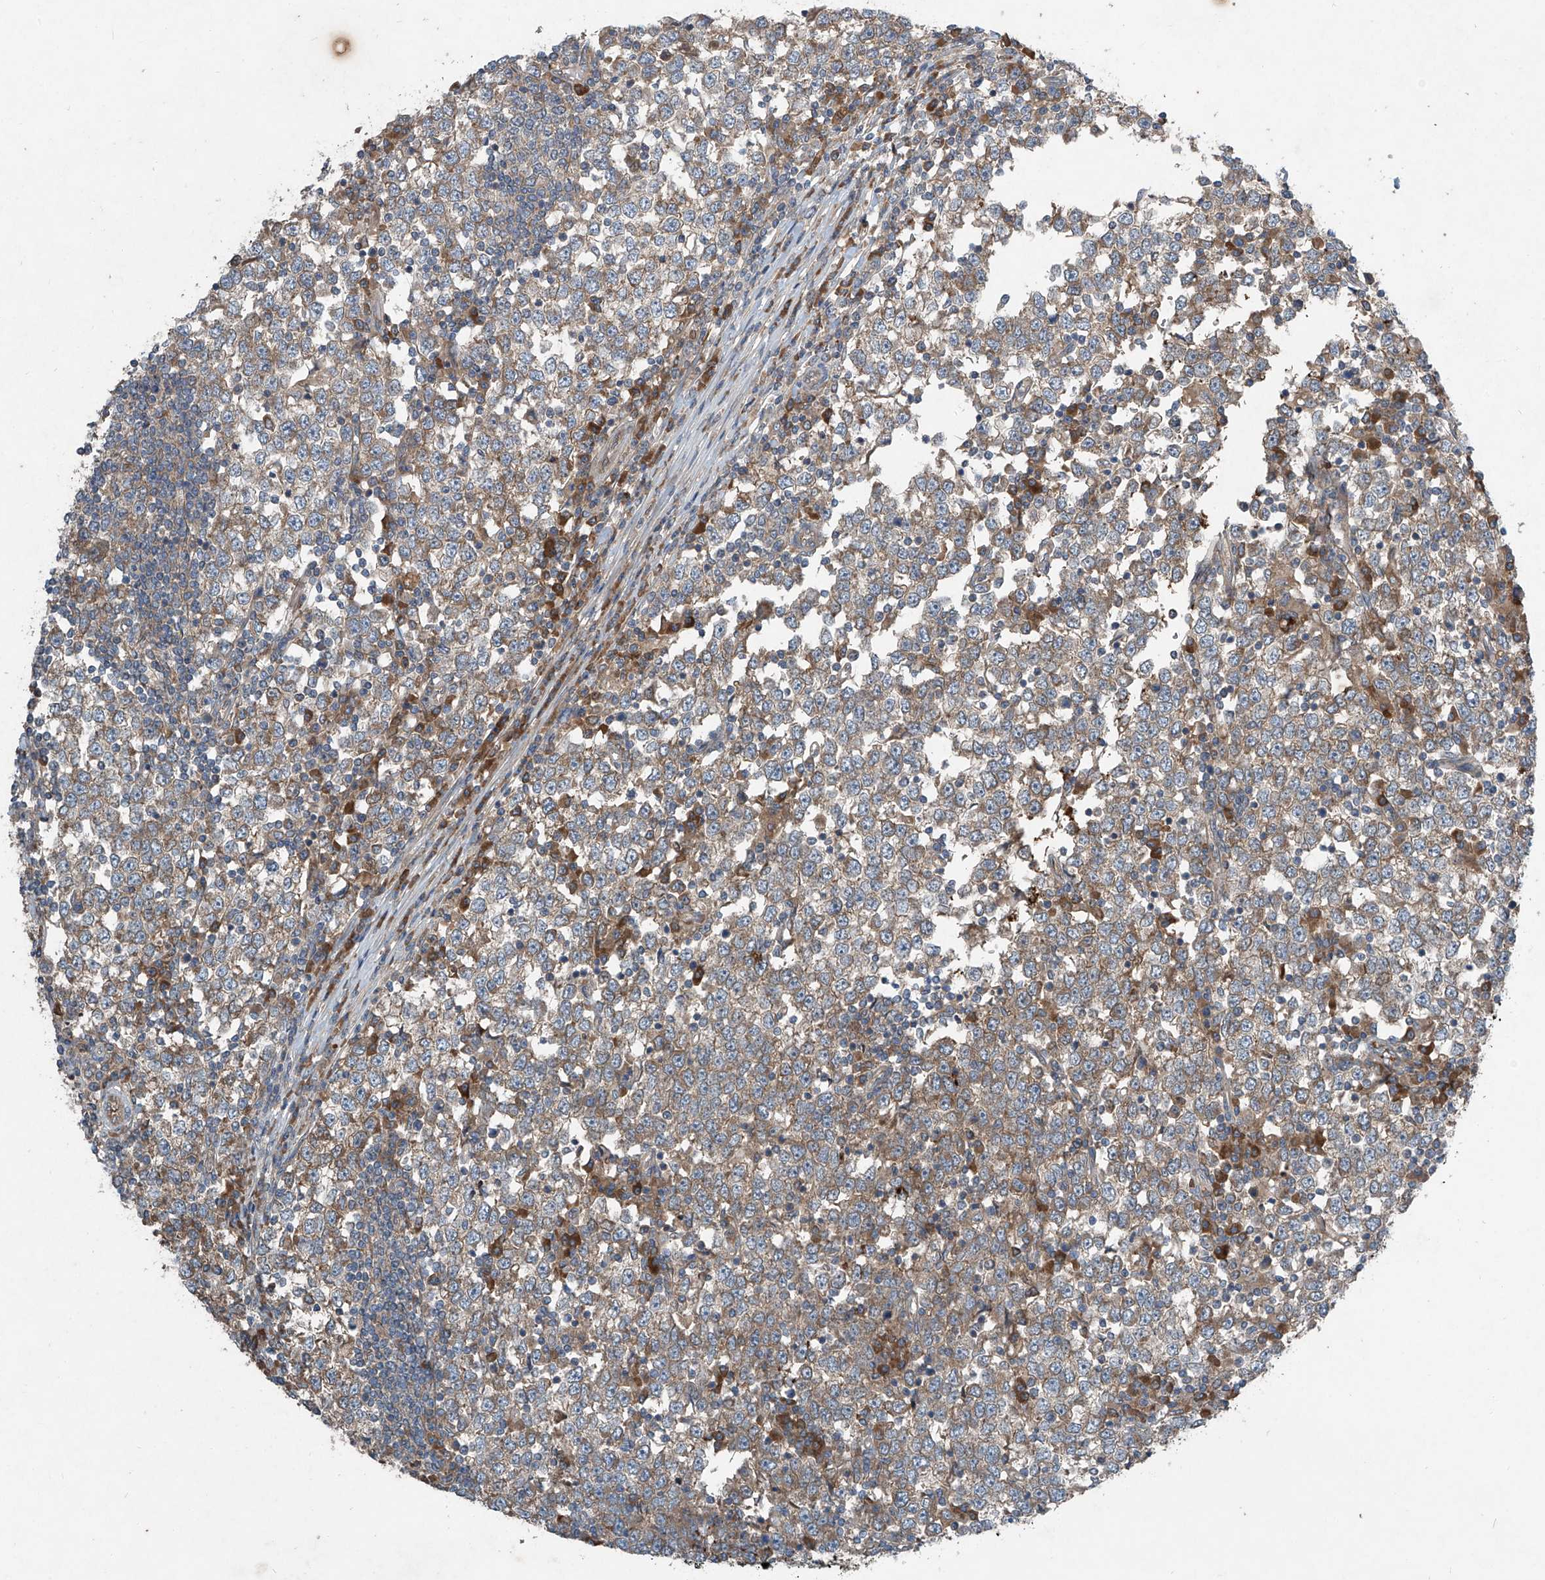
{"staining": {"intensity": "weak", "quantity": ">75%", "location": "cytoplasmic/membranous"}, "tissue": "testis cancer", "cell_type": "Tumor cells", "image_type": "cancer", "snomed": [{"axis": "morphology", "description": "Seminoma, NOS"}, {"axis": "topography", "description": "Testis"}], "caption": "Testis cancer stained with DAB (3,3'-diaminobenzidine) immunohistochemistry shows low levels of weak cytoplasmic/membranous positivity in about >75% of tumor cells.", "gene": "FOXRED2", "patient": {"sex": "male", "age": 65}}